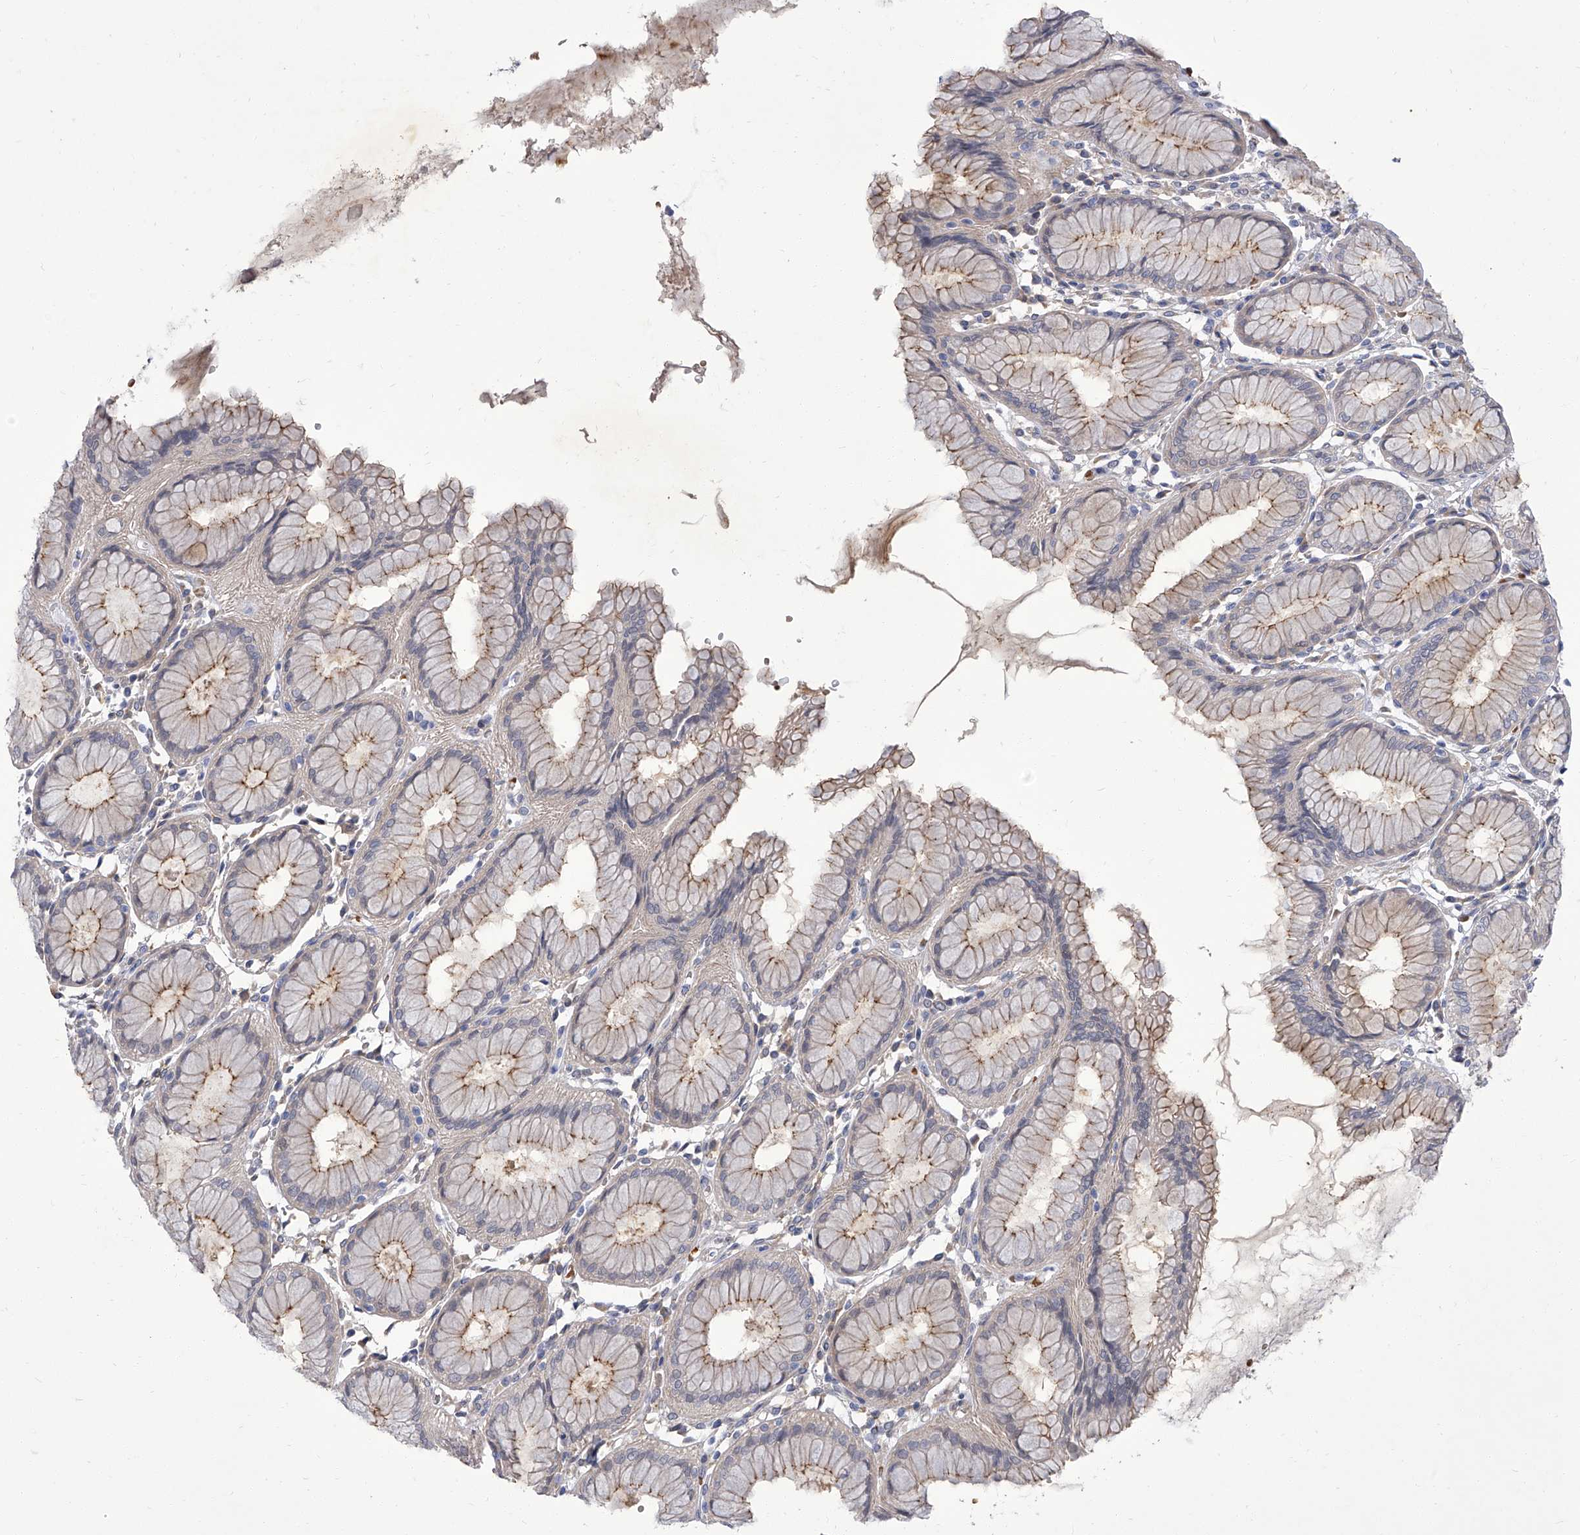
{"staining": {"intensity": "moderate", "quantity": "25%-75%", "location": "cytoplasmic/membranous"}, "tissue": "stomach", "cell_type": "Glandular cells", "image_type": "normal", "snomed": [{"axis": "morphology", "description": "Normal tissue, NOS"}, {"axis": "topography", "description": "Stomach, lower"}], "caption": "Normal stomach demonstrates moderate cytoplasmic/membranous staining in approximately 25%-75% of glandular cells.", "gene": "PARD3", "patient": {"sex": "female", "age": 56}}